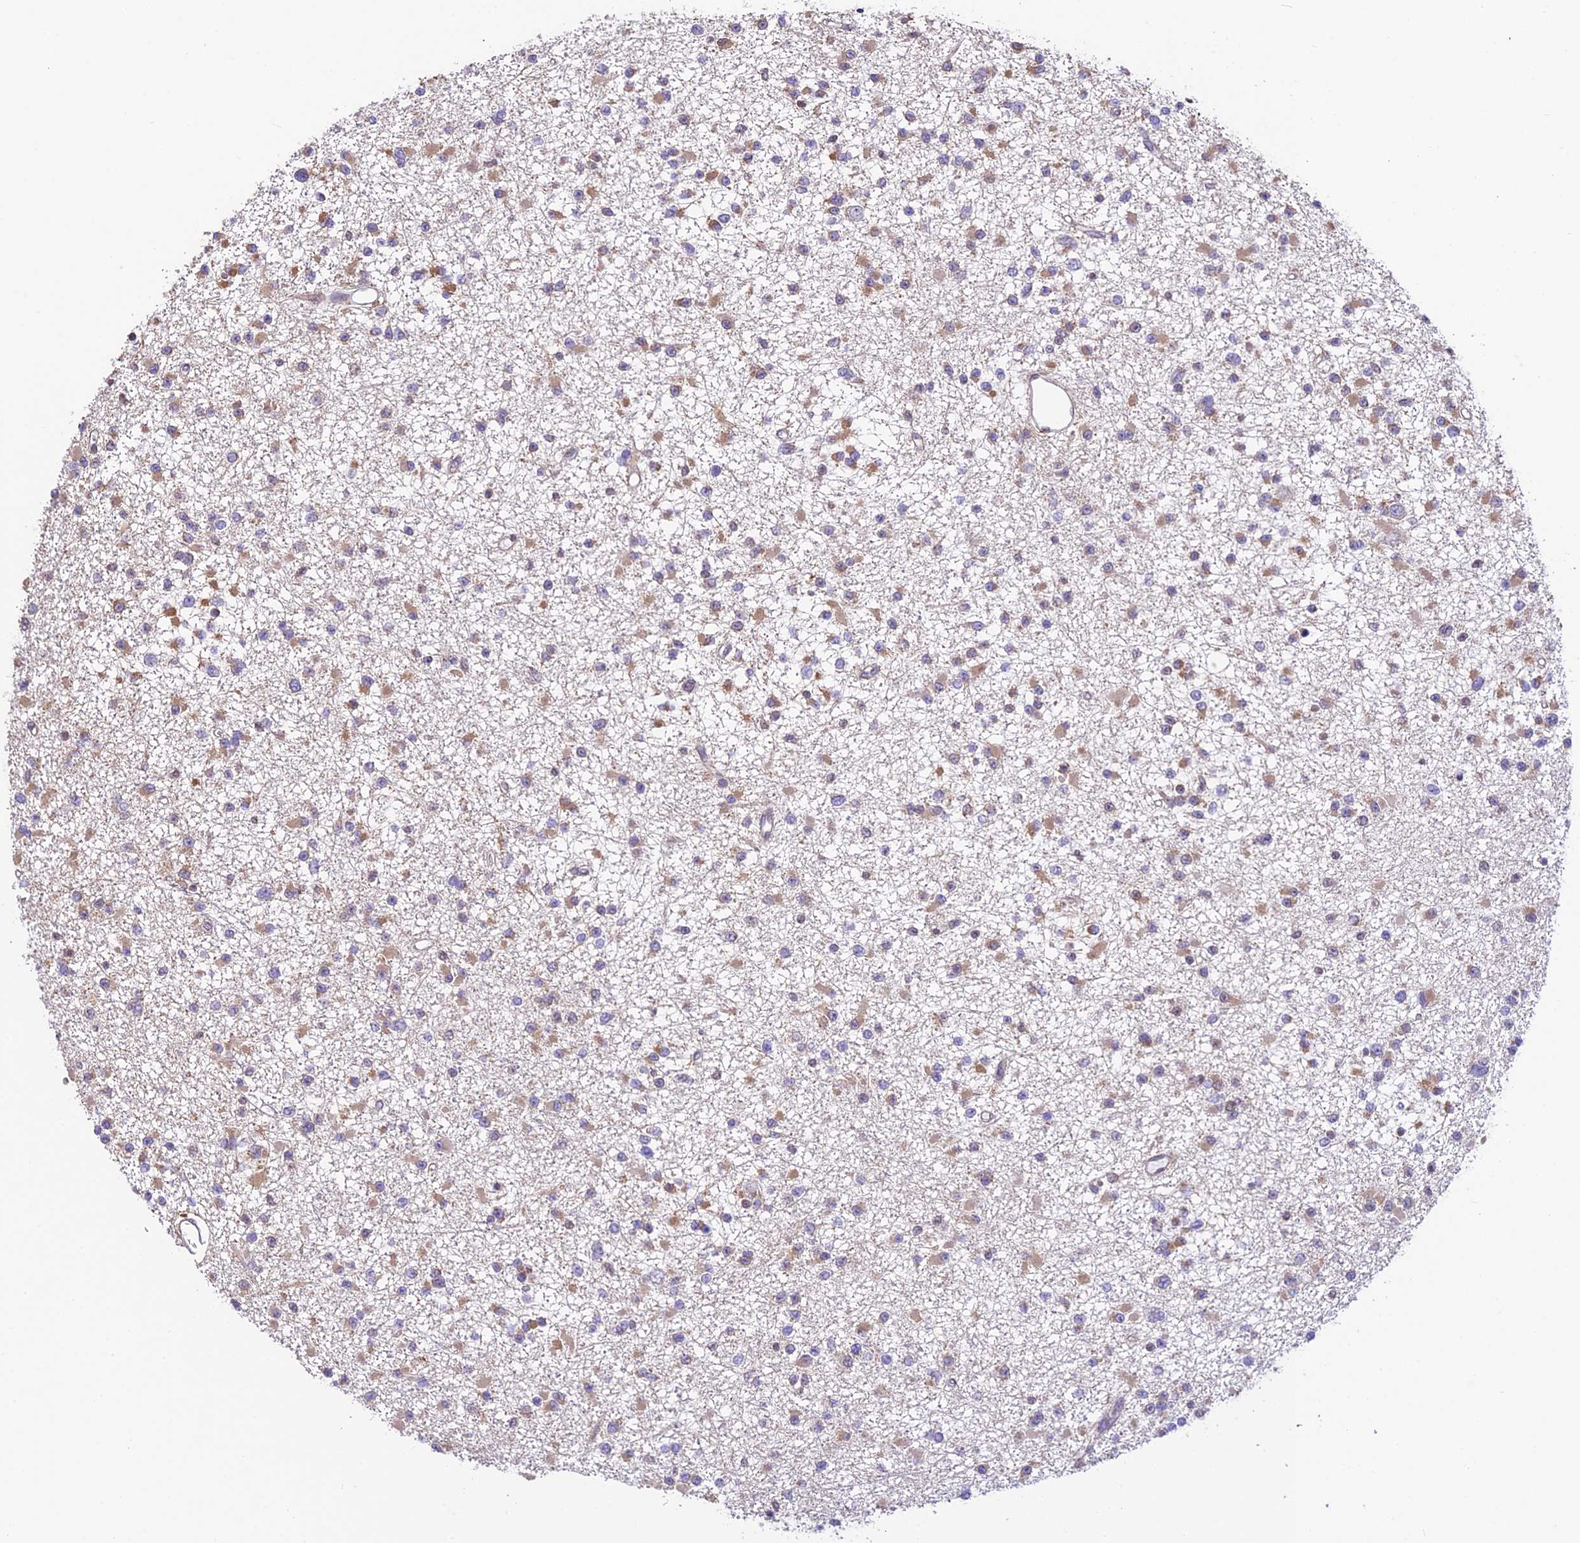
{"staining": {"intensity": "moderate", "quantity": "25%-75%", "location": "cytoplasmic/membranous"}, "tissue": "glioma", "cell_type": "Tumor cells", "image_type": "cancer", "snomed": [{"axis": "morphology", "description": "Glioma, malignant, Low grade"}, {"axis": "topography", "description": "Brain"}], "caption": "IHC photomicrograph of neoplastic tissue: glioma stained using immunohistochemistry exhibits medium levels of moderate protein expression localized specifically in the cytoplasmic/membranous of tumor cells, appearing as a cytoplasmic/membranous brown color.", "gene": "TRIM22", "patient": {"sex": "female", "age": 22}}